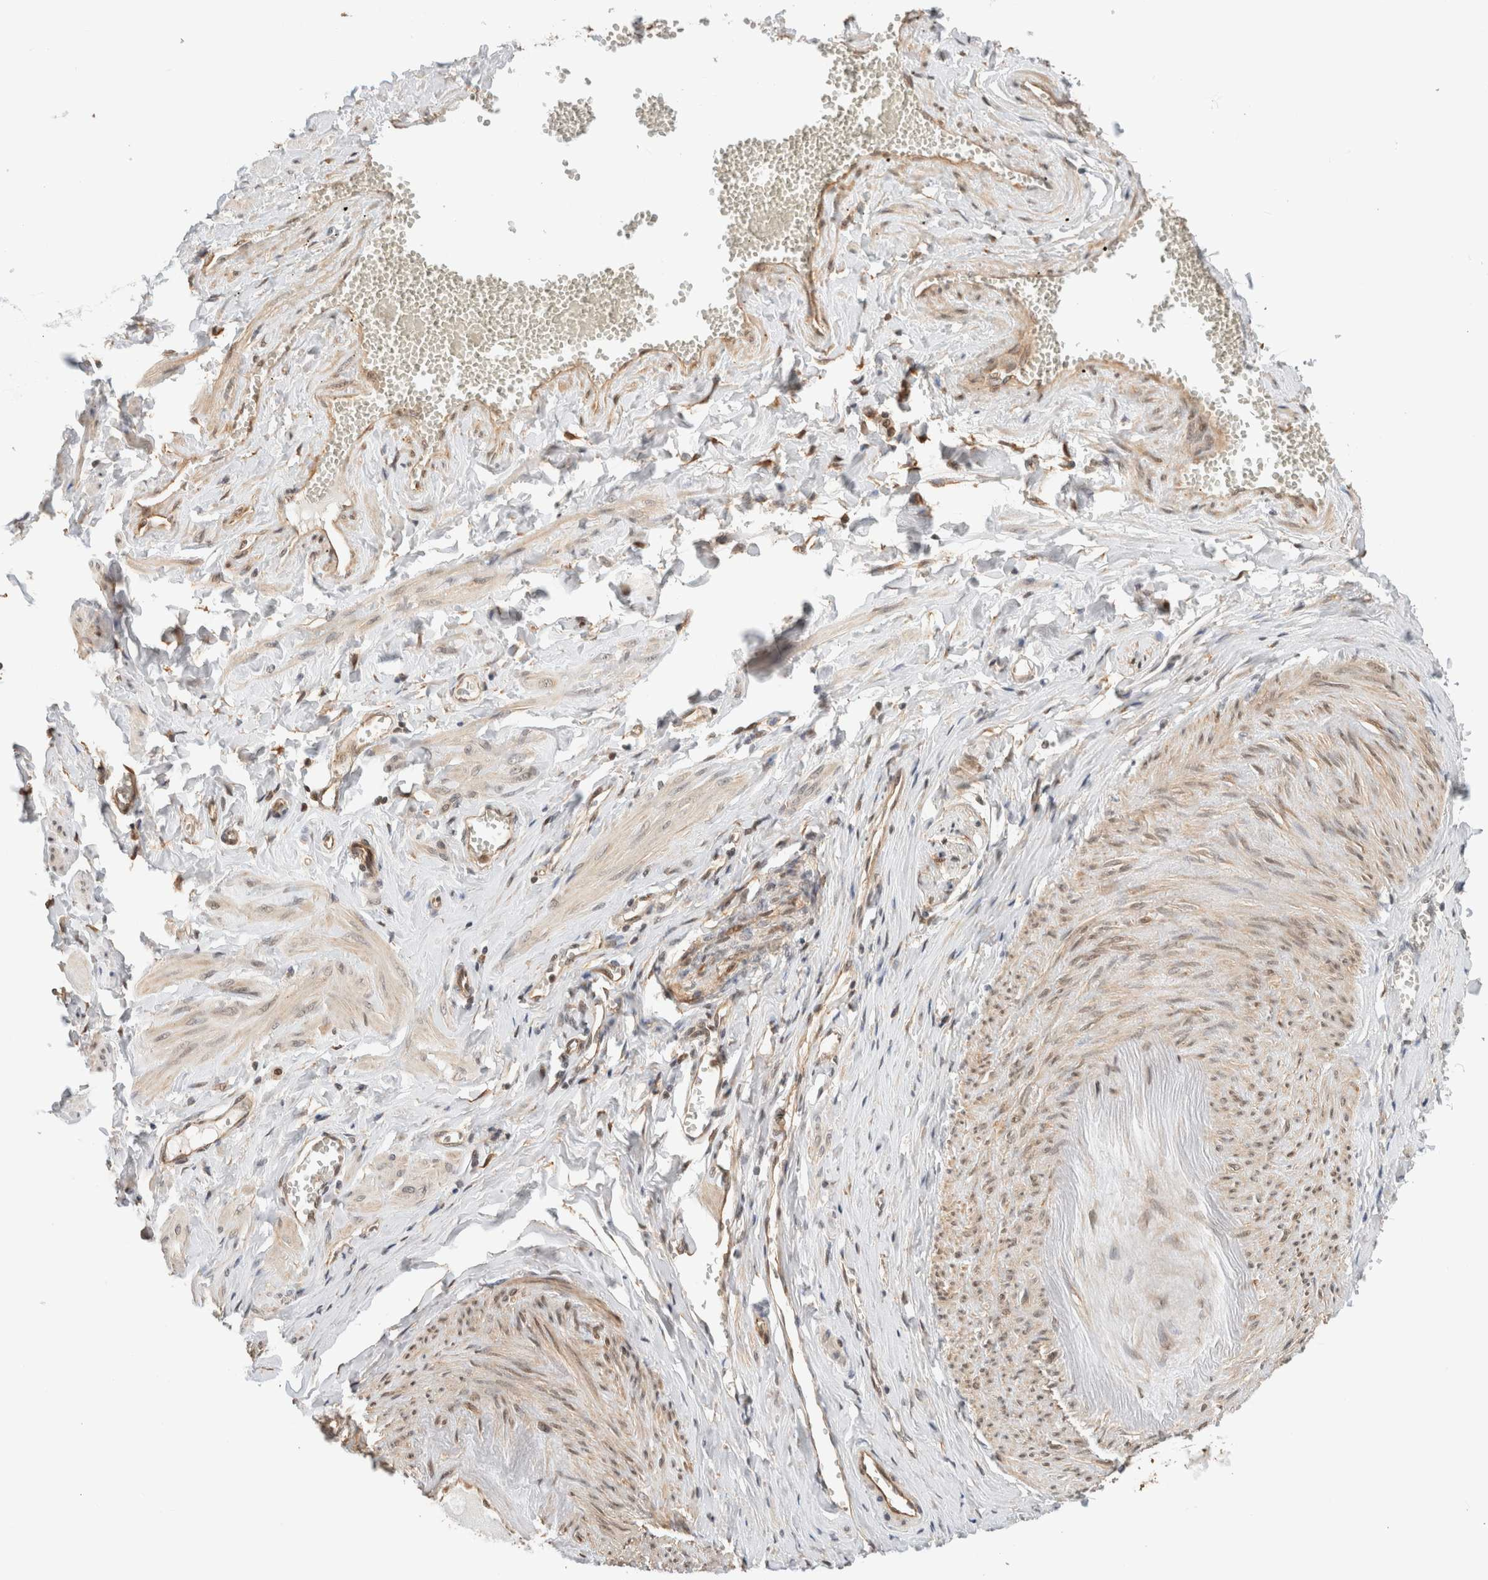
{"staining": {"intensity": "moderate", "quantity": ">75%", "location": "cytoplasmic/membranous"}, "tissue": "adipose tissue", "cell_type": "Adipocytes", "image_type": "normal", "snomed": [{"axis": "morphology", "description": "Normal tissue, NOS"}, {"axis": "topography", "description": "Vascular tissue"}, {"axis": "topography", "description": "Fallopian tube"}, {"axis": "topography", "description": "Ovary"}], "caption": "Immunohistochemical staining of unremarkable human adipose tissue reveals medium levels of moderate cytoplasmic/membranous positivity in approximately >75% of adipocytes.", "gene": "OTUD6B", "patient": {"sex": "female", "age": 67}}